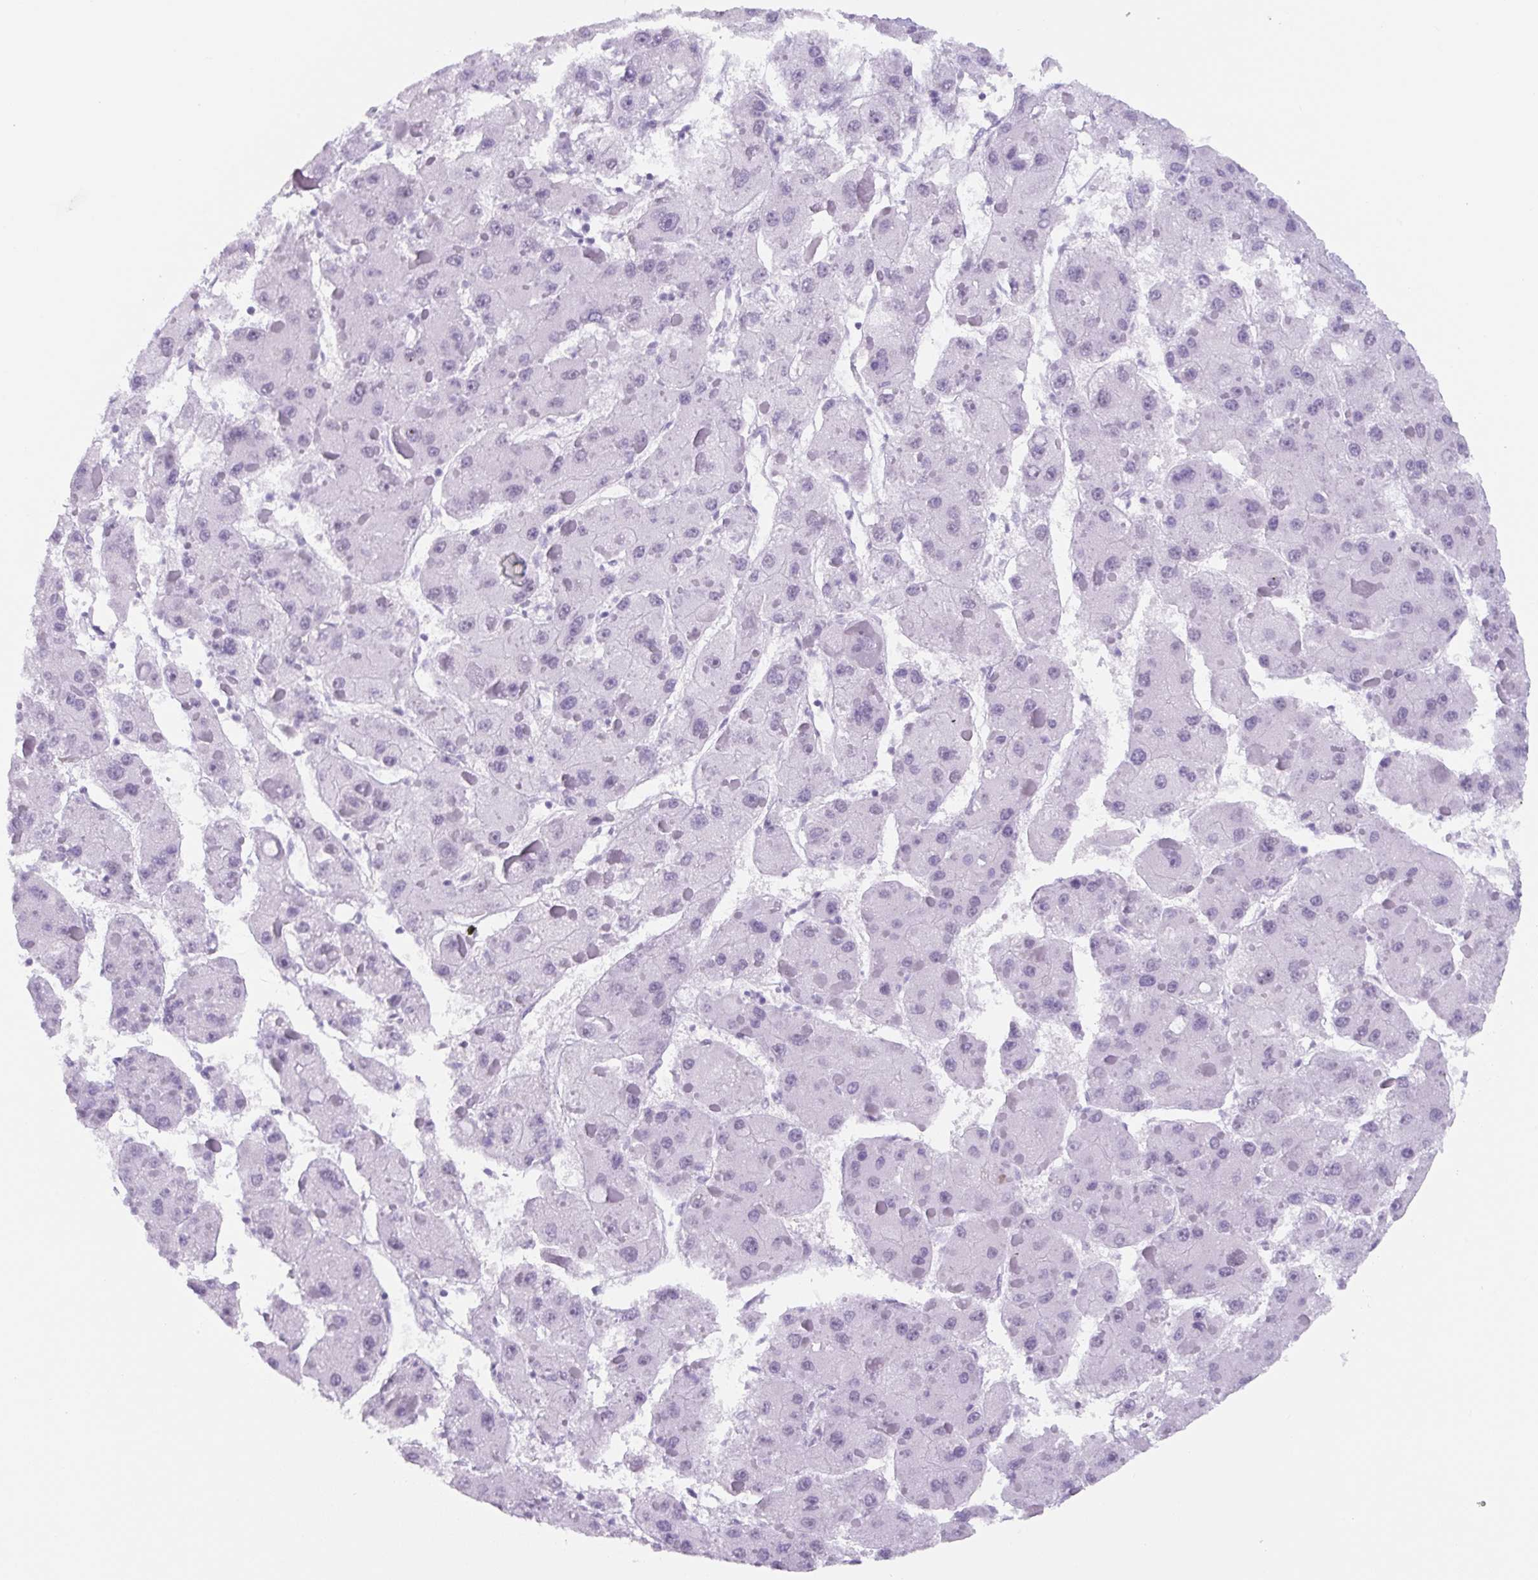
{"staining": {"intensity": "negative", "quantity": "none", "location": "none"}, "tissue": "liver cancer", "cell_type": "Tumor cells", "image_type": "cancer", "snomed": [{"axis": "morphology", "description": "Carcinoma, Hepatocellular, NOS"}, {"axis": "topography", "description": "Liver"}], "caption": "An immunohistochemistry image of liver cancer is shown. There is no staining in tumor cells of liver cancer.", "gene": "TNFRSF8", "patient": {"sex": "female", "age": 73}}